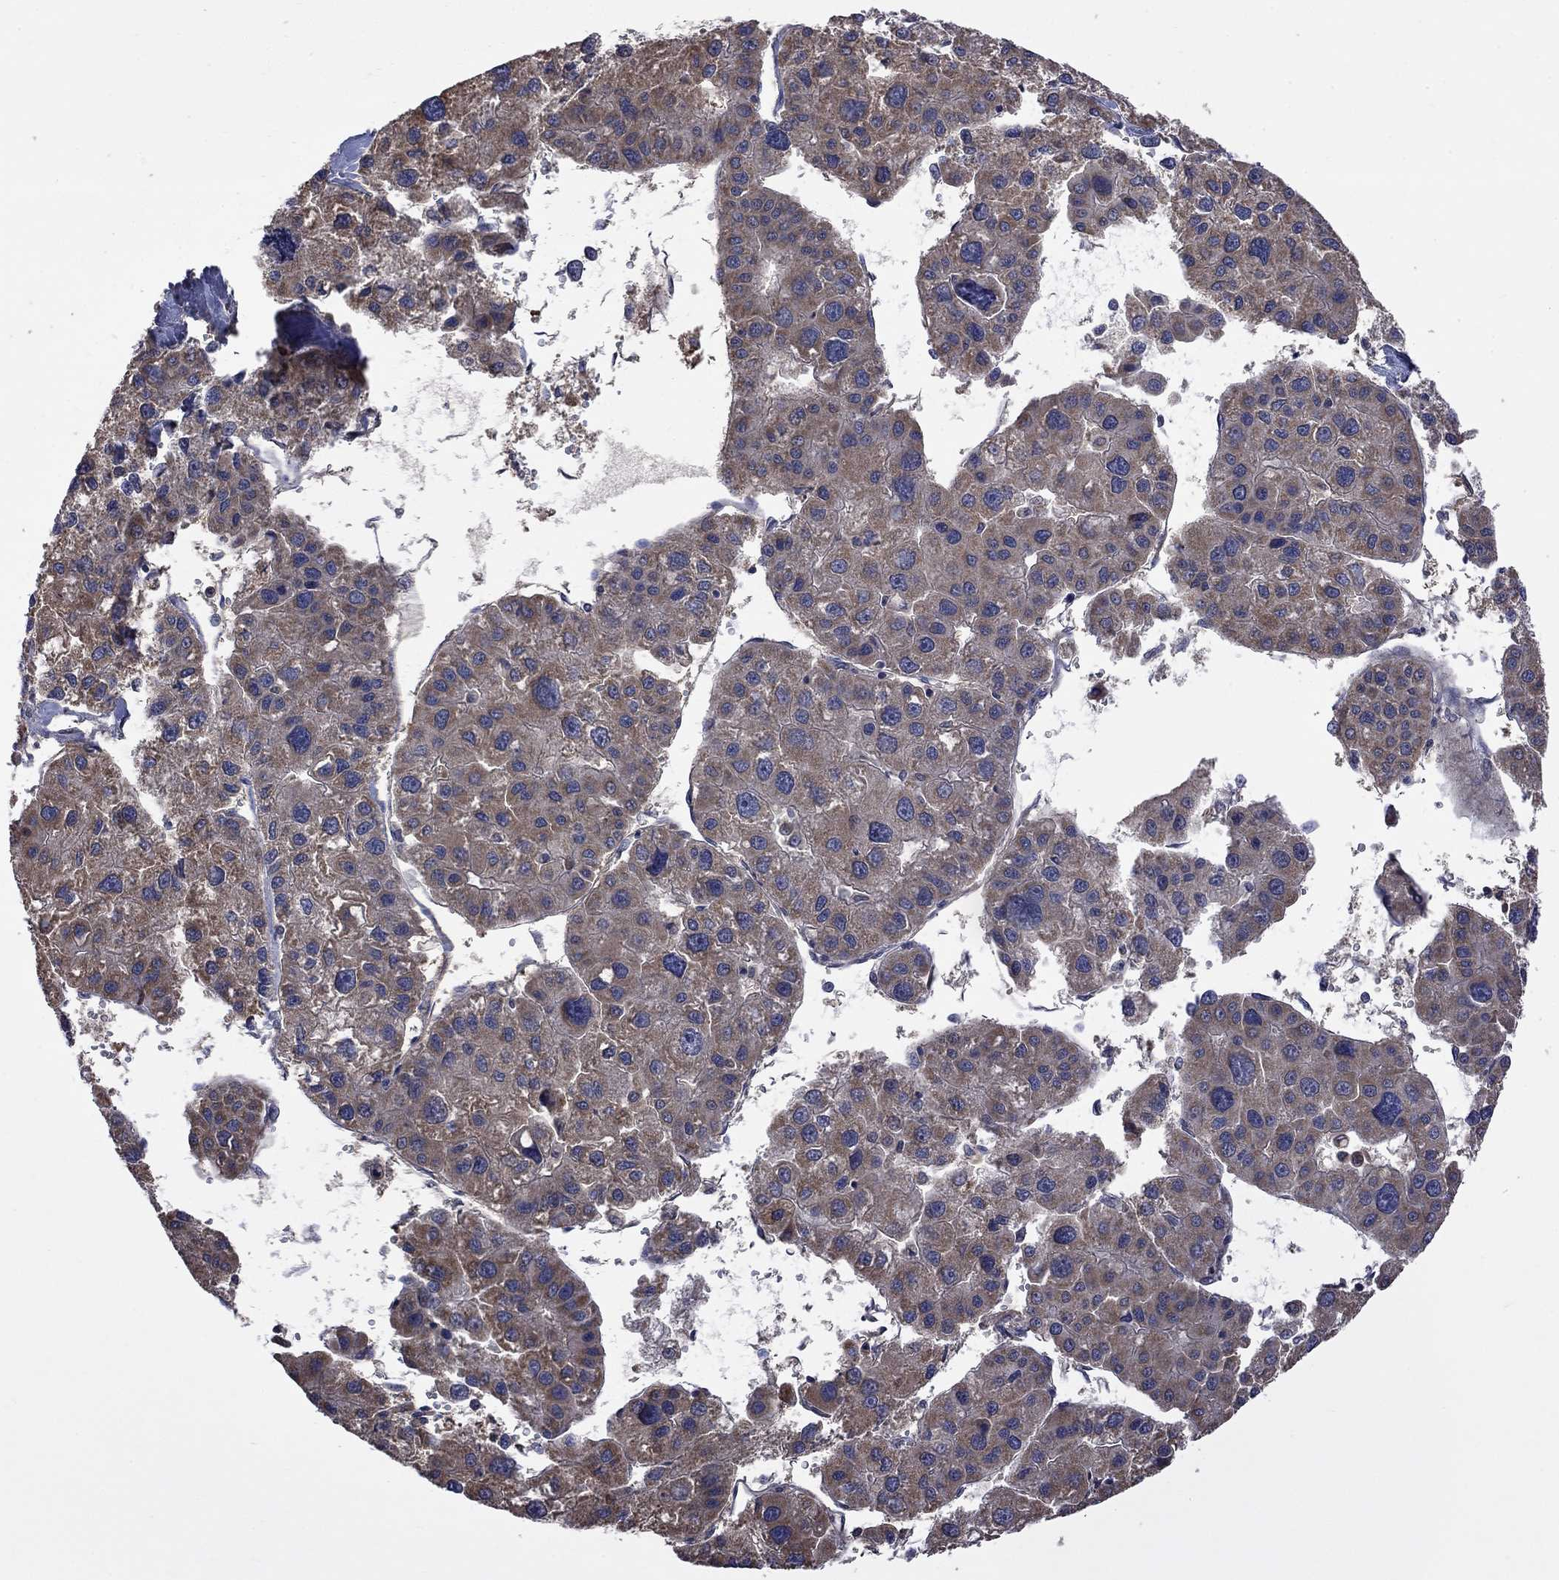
{"staining": {"intensity": "moderate", "quantity": "25%-75%", "location": "cytoplasmic/membranous"}, "tissue": "liver cancer", "cell_type": "Tumor cells", "image_type": "cancer", "snomed": [{"axis": "morphology", "description": "Carcinoma, Hepatocellular, NOS"}, {"axis": "topography", "description": "Liver"}], "caption": "A high-resolution histopathology image shows immunohistochemistry (IHC) staining of liver cancer (hepatocellular carcinoma), which shows moderate cytoplasmic/membranous positivity in approximately 25%-75% of tumor cells. (DAB (3,3'-diaminobenzidine) IHC with brightfield microscopy, high magnification).", "gene": "CAMKK2", "patient": {"sex": "male", "age": 73}}